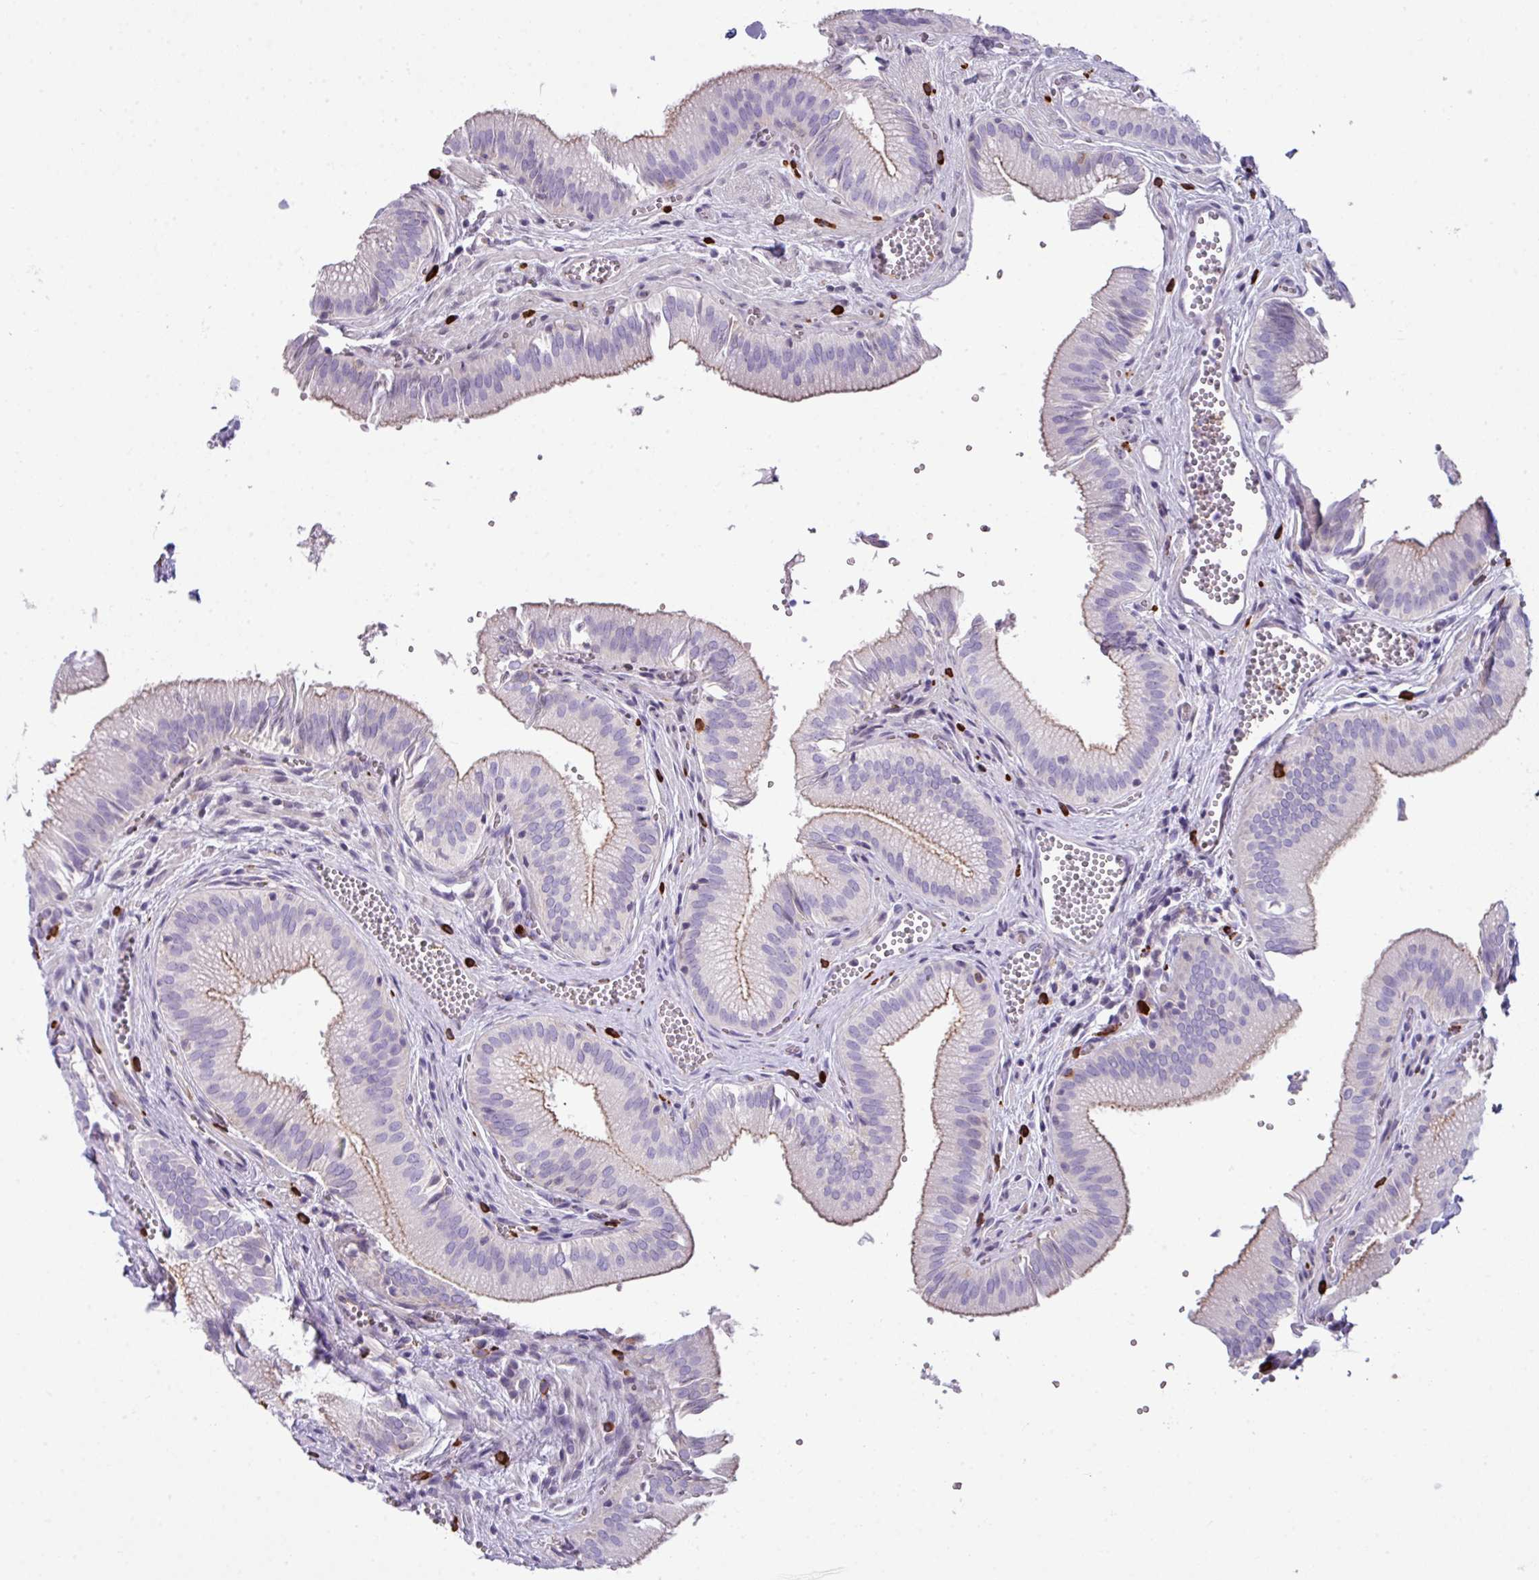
{"staining": {"intensity": "weak", "quantity": "25%-75%", "location": "cytoplasmic/membranous"}, "tissue": "gallbladder", "cell_type": "Glandular cells", "image_type": "normal", "snomed": [{"axis": "morphology", "description": "Normal tissue, NOS"}, {"axis": "topography", "description": "Gallbladder"}, {"axis": "topography", "description": "Peripheral nerve tissue"}], "caption": "This image reveals immunohistochemistry staining of unremarkable gallbladder, with low weak cytoplasmic/membranous expression in approximately 25%-75% of glandular cells.", "gene": "ABCC5", "patient": {"sex": "male", "age": 17}}